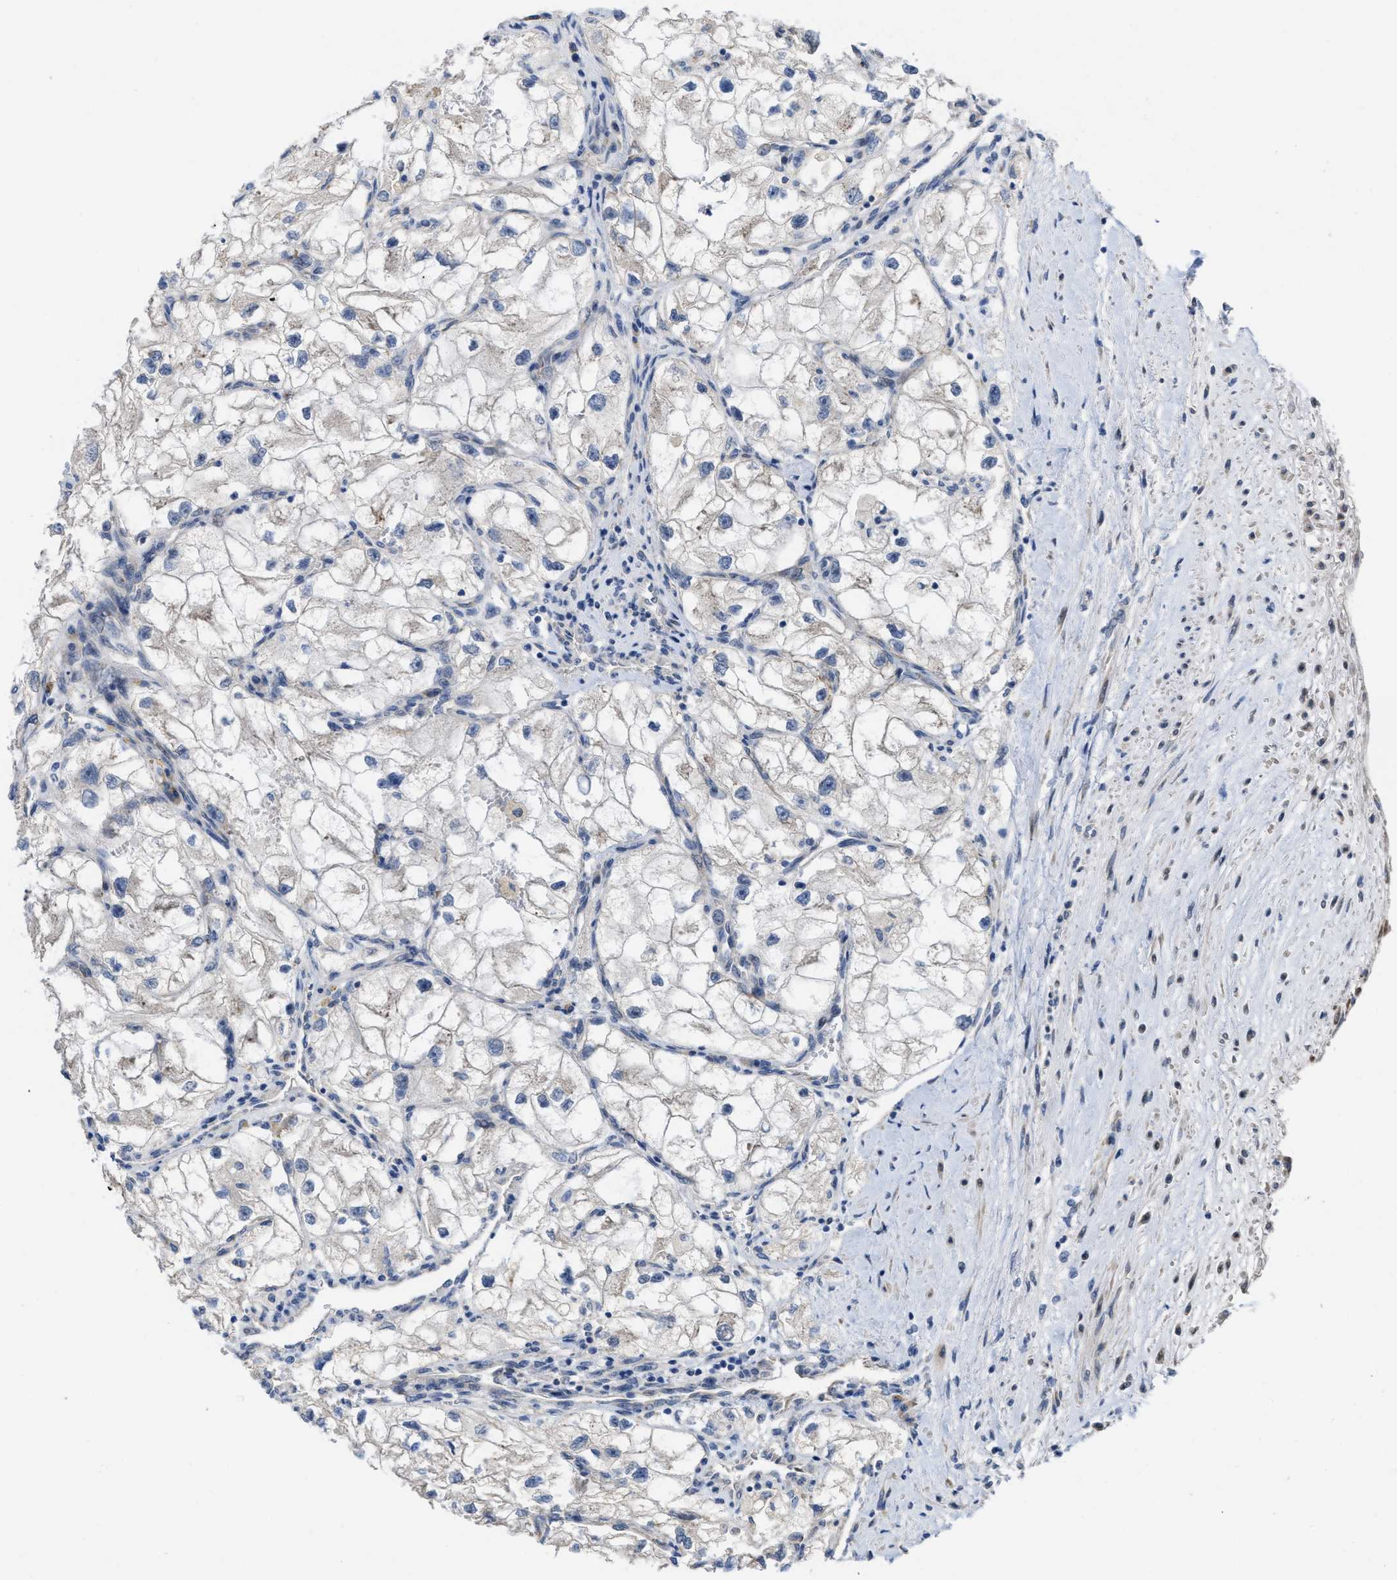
{"staining": {"intensity": "negative", "quantity": "none", "location": "none"}, "tissue": "renal cancer", "cell_type": "Tumor cells", "image_type": "cancer", "snomed": [{"axis": "morphology", "description": "Adenocarcinoma, NOS"}, {"axis": "topography", "description": "Kidney"}], "caption": "Tumor cells show no significant positivity in renal cancer (adenocarcinoma).", "gene": "CDPF1", "patient": {"sex": "female", "age": 70}}